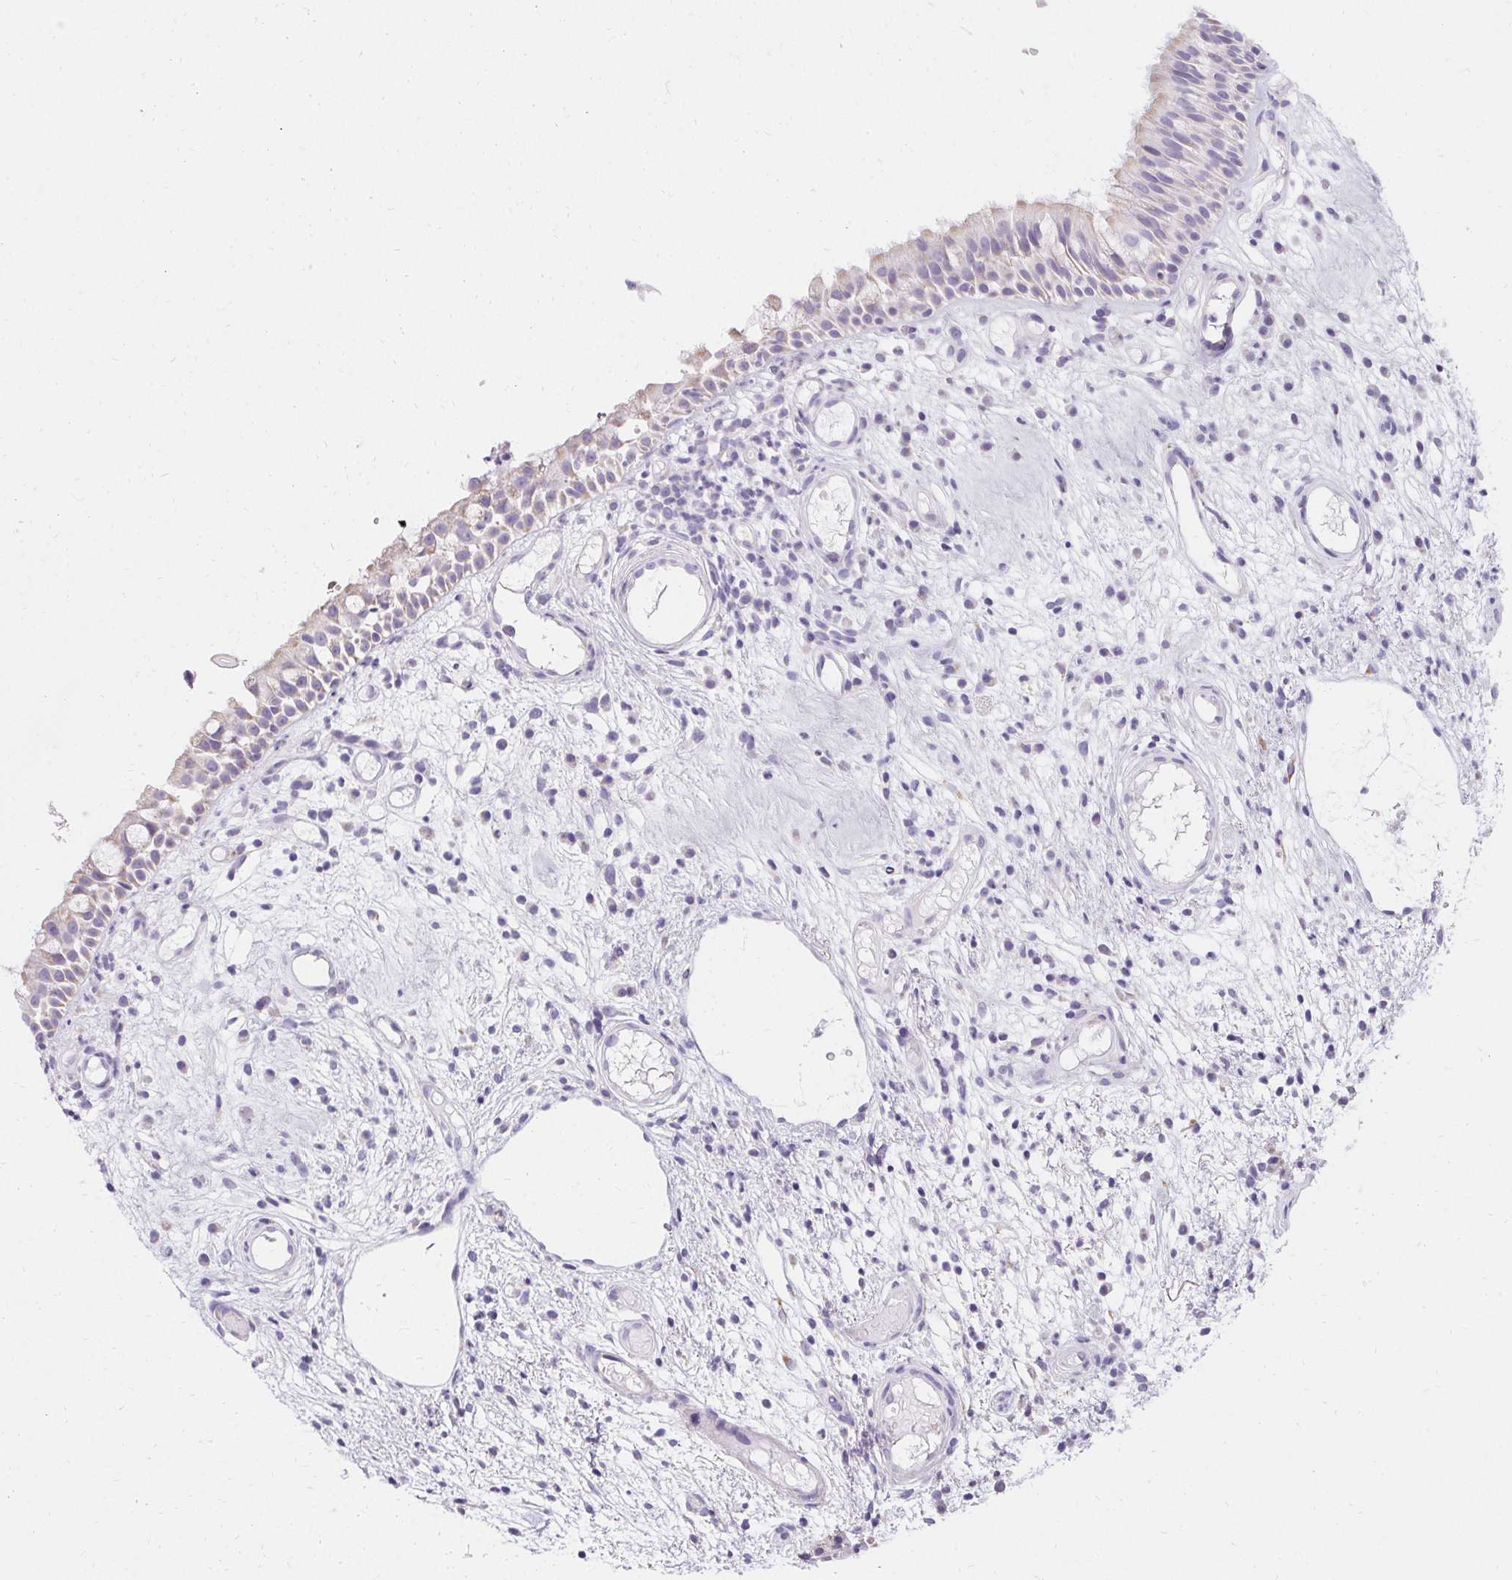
{"staining": {"intensity": "negative", "quantity": "none", "location": "none"}, "tissue": "nasopharynx", "cell_type": "Respiratory epithelial cells", "image_type": "normal", "snomed": [{"axis": "morphology", "description": "Normal tissue, NOS"}, {"axis": "morphology", "description": "Inflammation, NOS"}, {"axis": "topography", "description": "Nasopharynx"}], "caption": "This is an immunohistochemistry (IHC) micrograph of normal human nasopharynx. There is no staining in respiratory epithelial cells.", "gene": "ASGR2", "patient": {"sex": "male", "age": 54}}